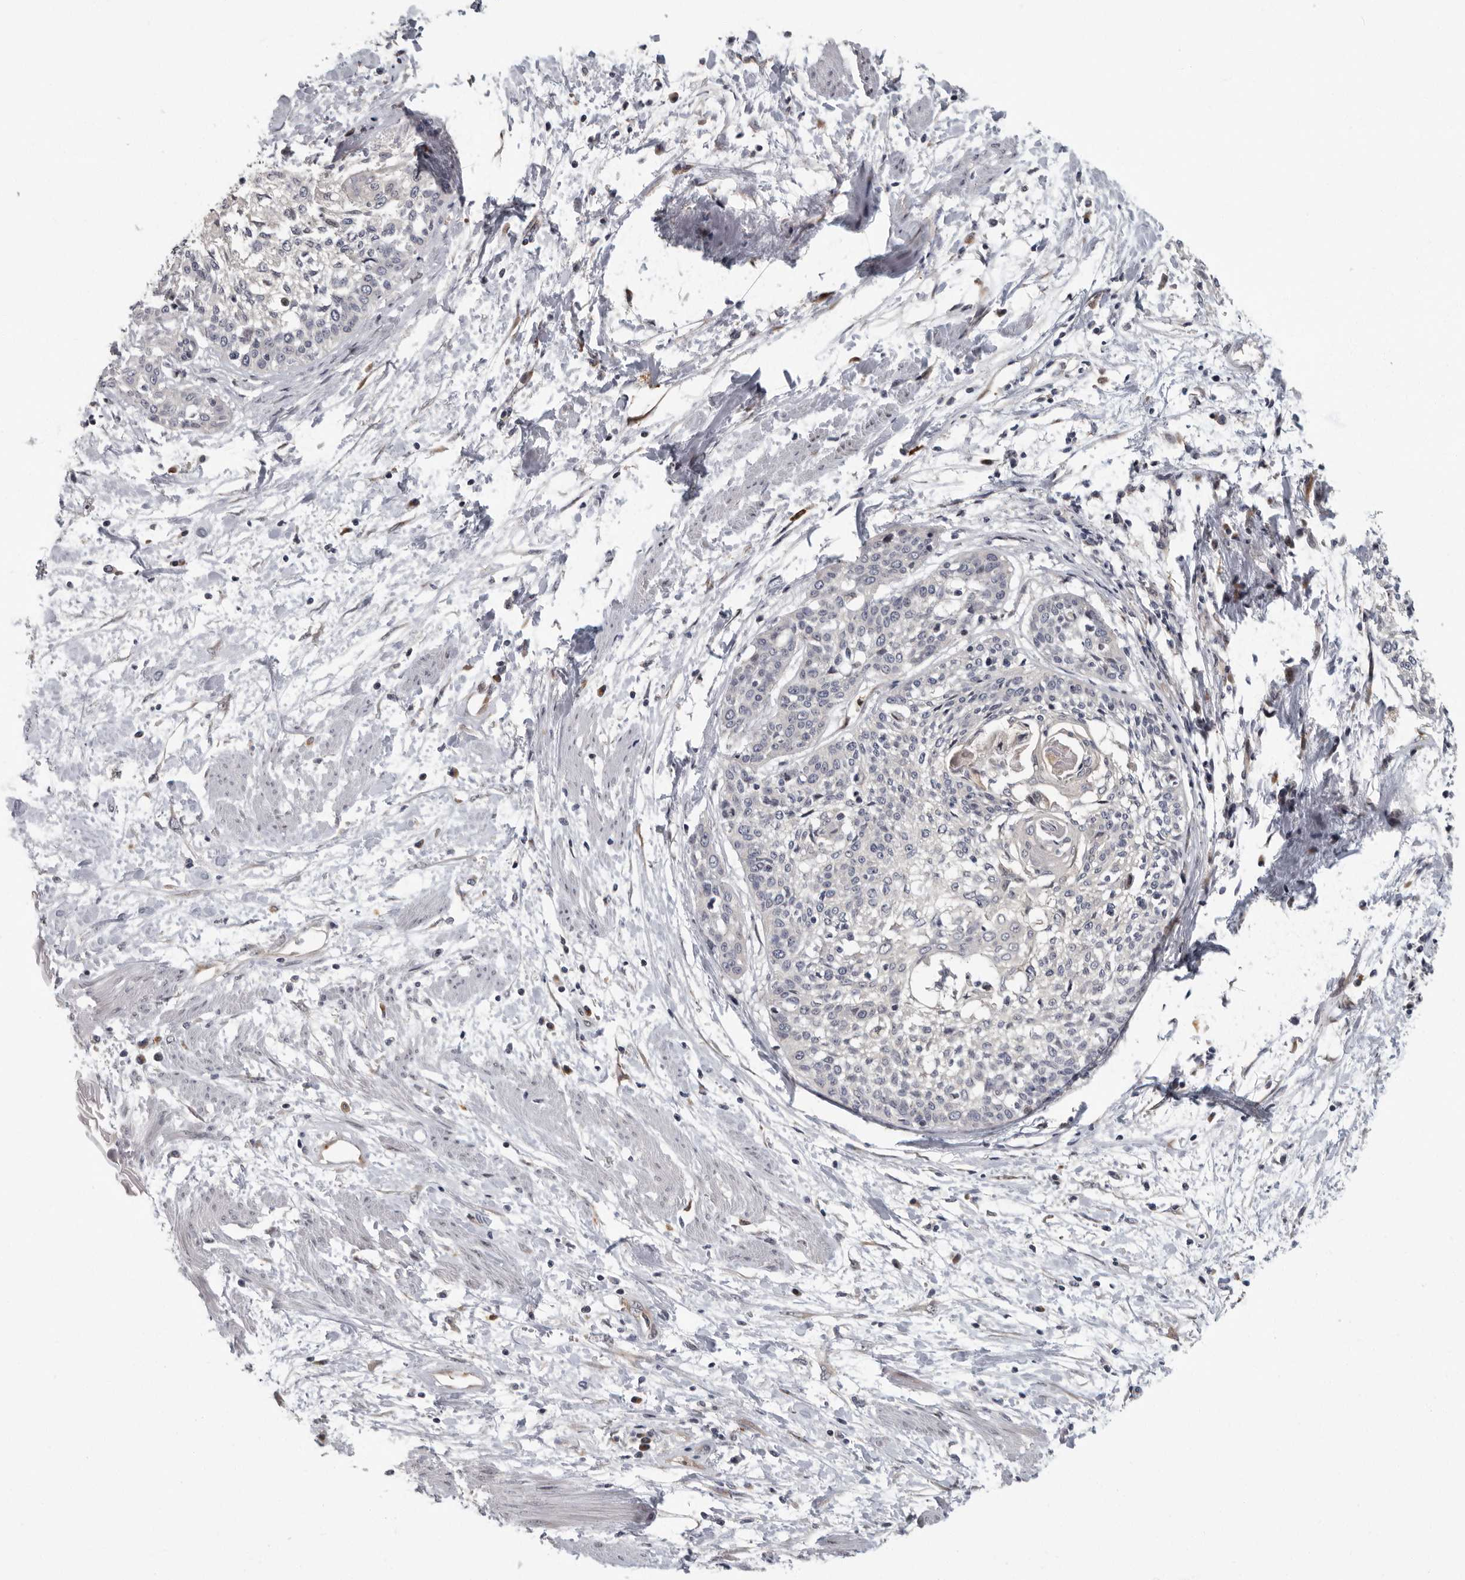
{"staining": {"intensity": "negative", "quantity": "none", "location": "none"}, "tissue": "cervical cancer", "cell_type": "Tumor cells", "image_type": "cancer", "snomed": [{"axis": "morphology", "description": "Squamous cell carcinoma, NOS"}, {"axis": "topography", "description": "Cervix"}], "caption": "The photomicrograph reveals no staining of tumor cells in squamous cell carcinoma (cervical).", "gene": "PDCD11", "patient": {"sex": "female", "age": 57}}